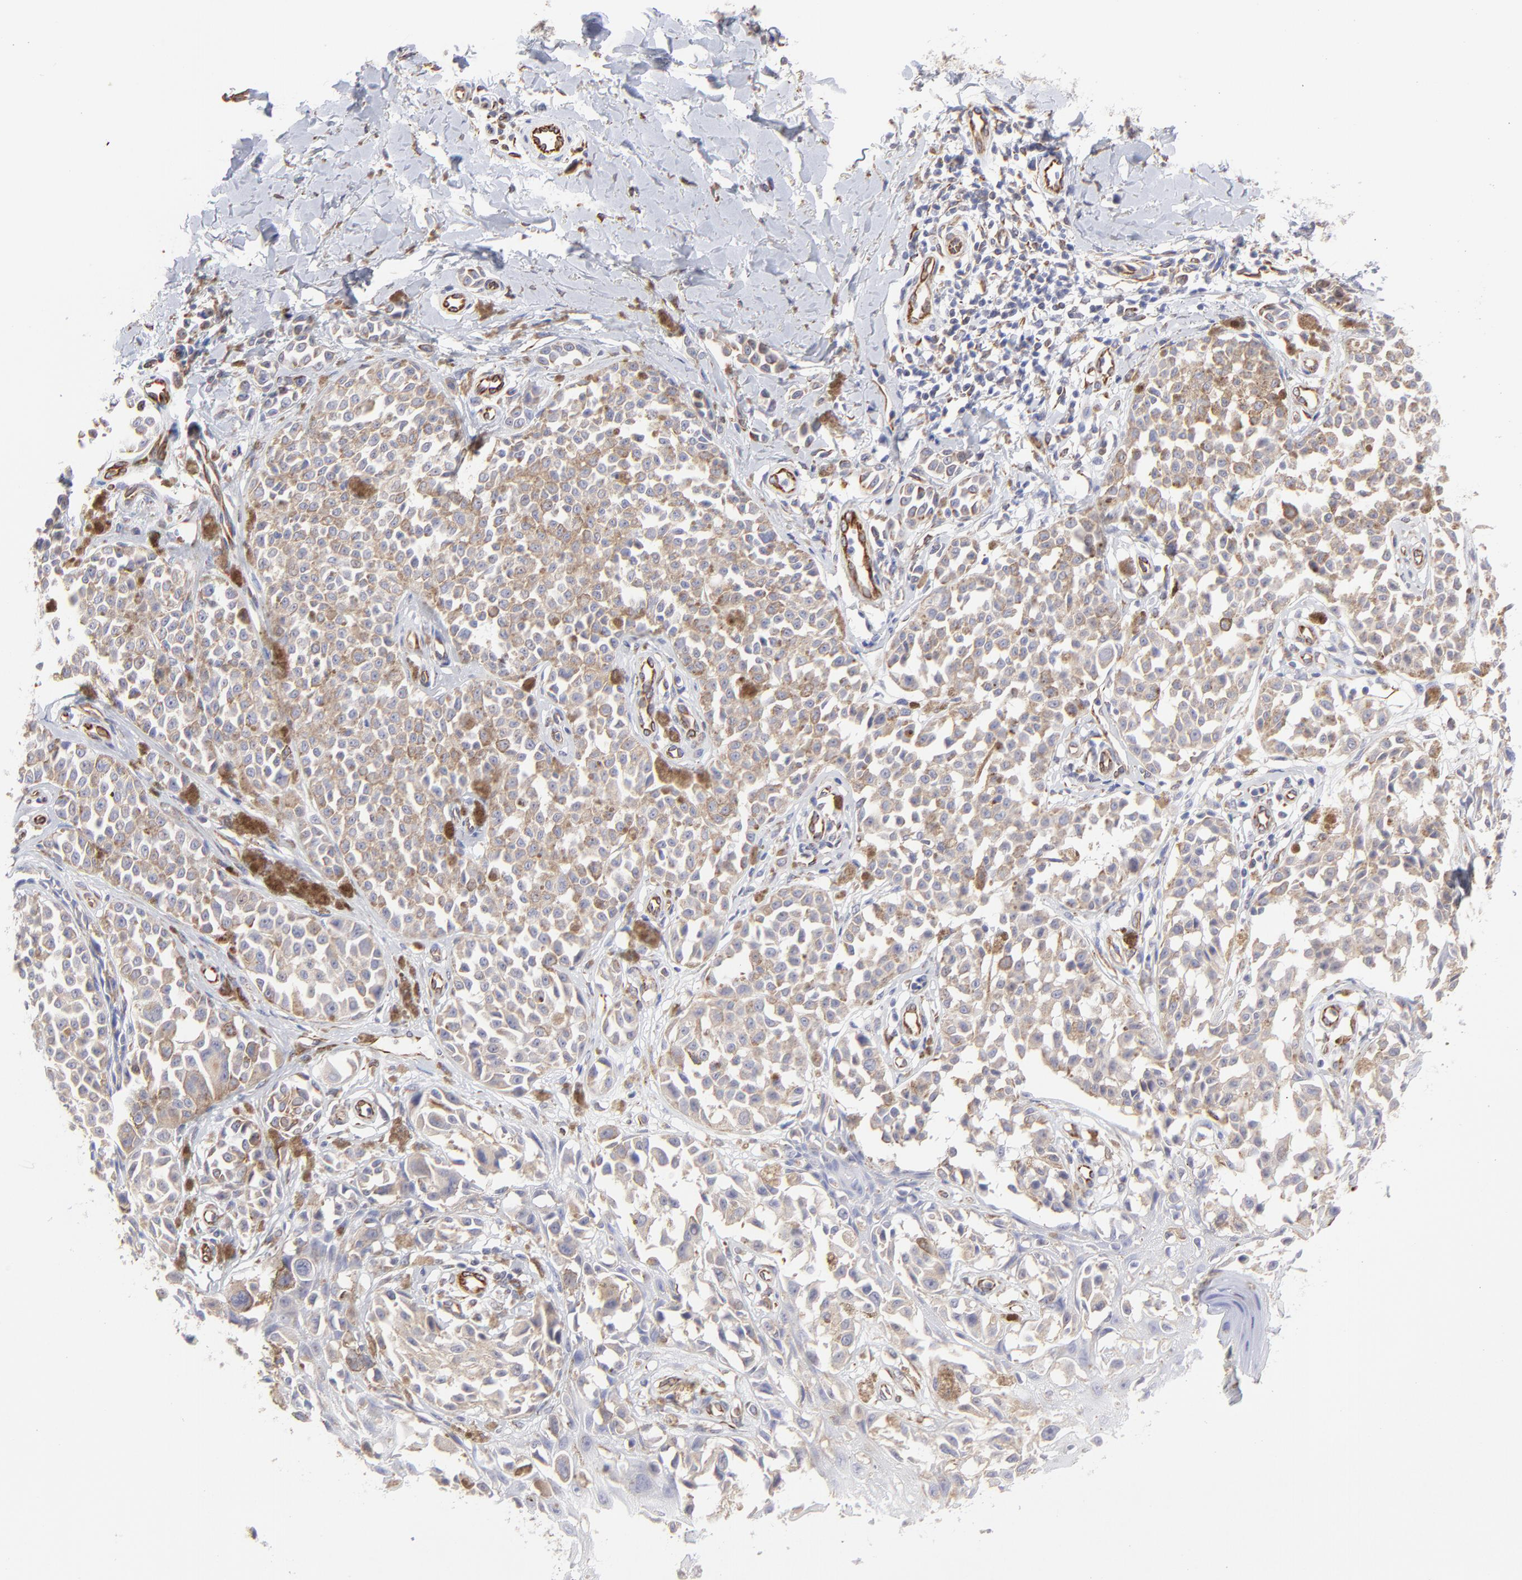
{"staining": {"intensity": "moderate", "quantity": ">75%", "location": "cytoplasmic/membranous"}, "tissue": "melanoma", "cell_type": "Tumor cells", "image_type": "cancer", "snomed": [{"axis": "morphology", "description": "Malignant melanoma, NOS"}, {"axis": "topography", "description": "Skin"}], "caption": "Melanoma stained for a protein (brown) reveals moderate cytoplasmic/membranous positive positivity in approximately >75% of tumor cells.", "gene": "COX8C", "patient": {"sex": "female", "age": 38}}